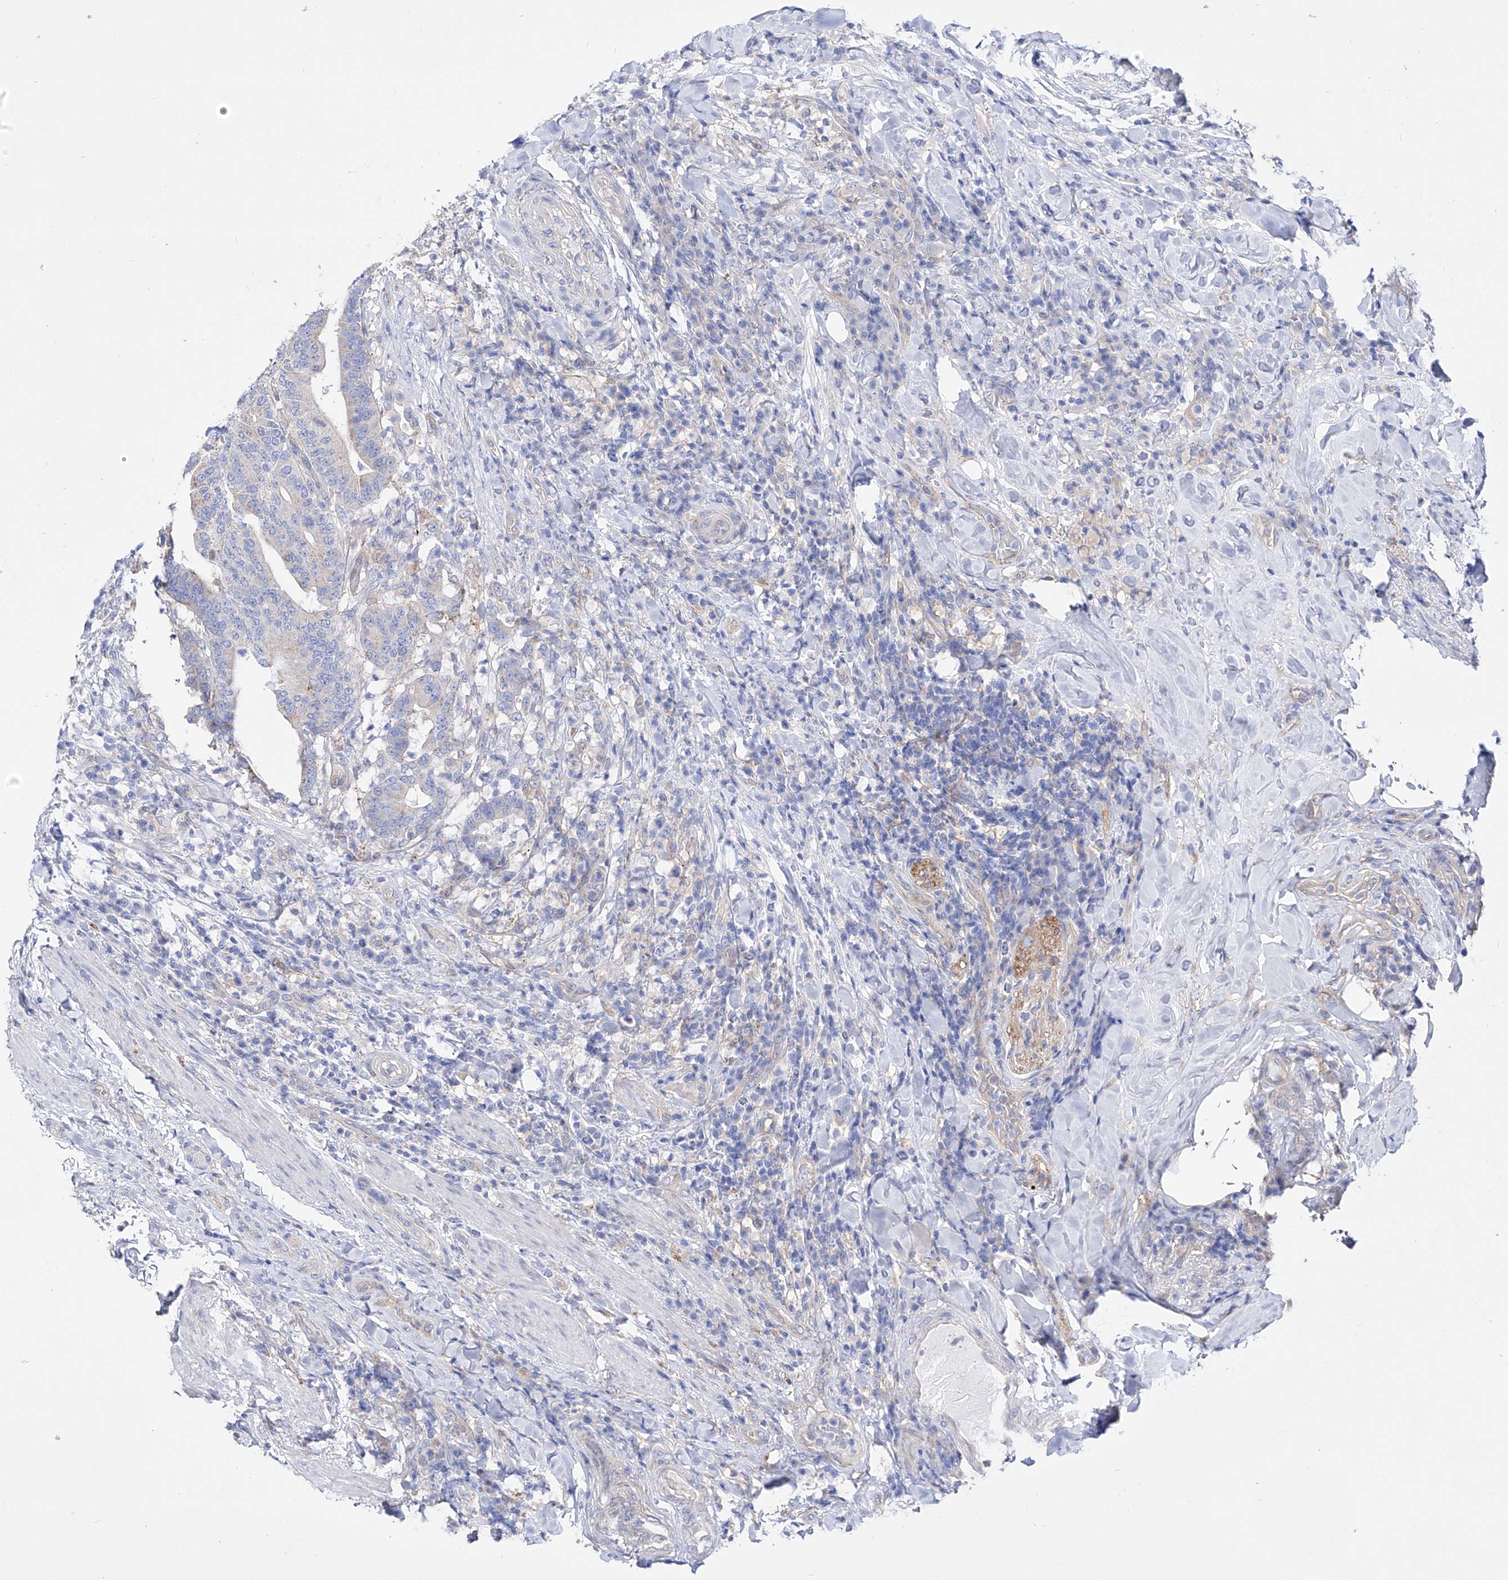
{"staining": {"intensity": "negative", "quantity": "none", "location": "none"}, "tissue": "colorectal cancer", "cell_type": "Tumor cells", "image_type": "cancer", "snomed": [{"axis": "morphology", "description": "Adenocarcinoma, NOS"}, {"axis": "topography", "description": "Colon"}], "caption": "Immunohistochemistry (IHC) of colorectal cancer (adenocarcinoma) shows no staining in tumor cells.", "gene": "ZNF653", "patient": {"sex": "female", "age": 66}}